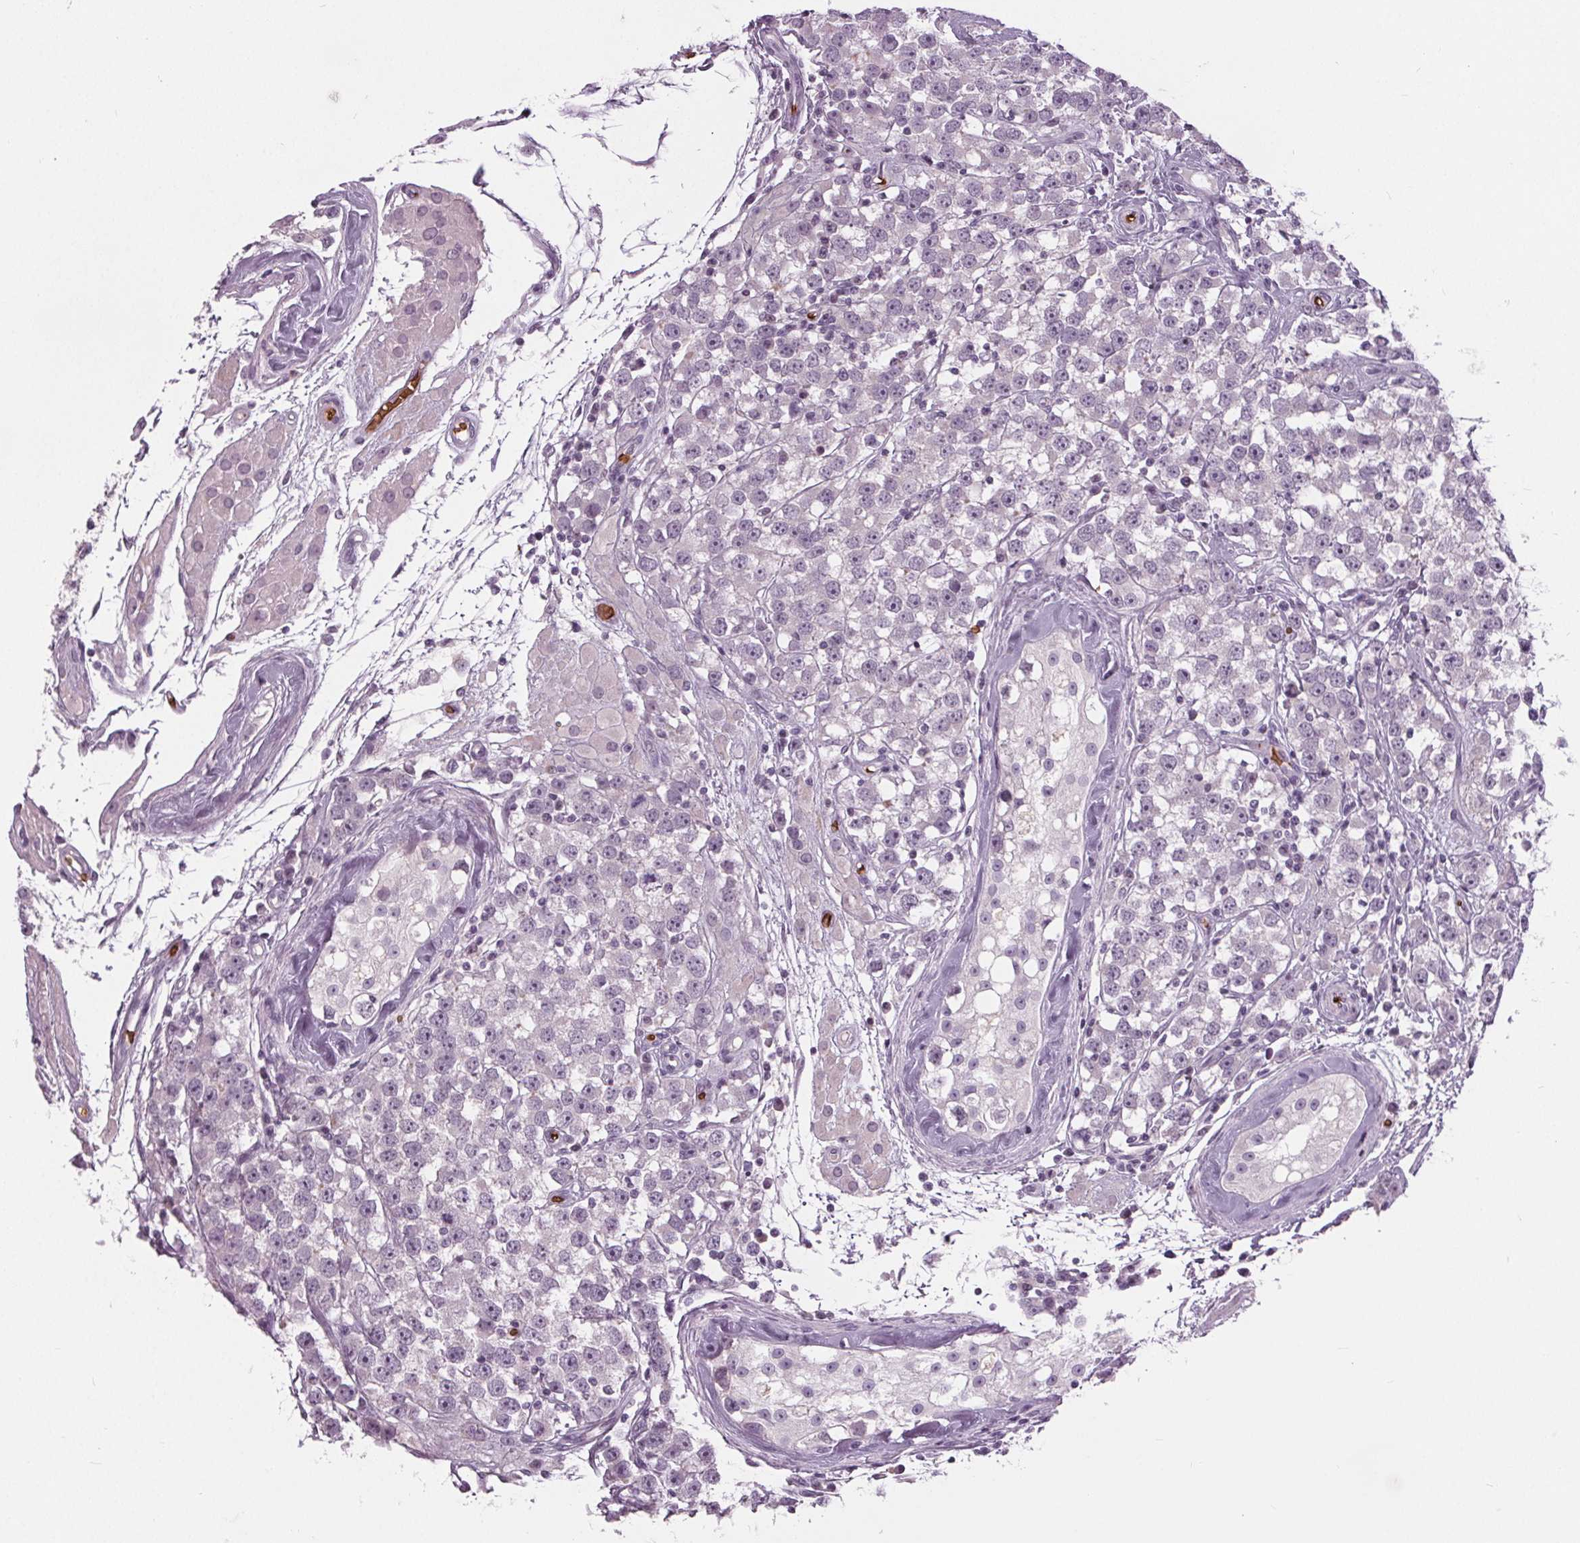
{"staining": {"intensity": "negative", "quantity": "none", "location": "none"}, "tissue": "testis cancer", "cell_type": "Tumor cells", "image_type": "cancer", "snomed": [{"axis": "morphology", "description": "Seminoma, NOS"}, {"axis": "topography", "description": "Testis"}], "caption": "Testis seminoma was stained to show a protein in brown. There is no significant staining in tumor cells. The staining is performed using DAB (3,3'-diaminobenzidine) brown chromogen with nuclei counter-stained in using hematoxylin.", "gene": "SLC4A1", "patient": {"sex": "male", "age": 34}}